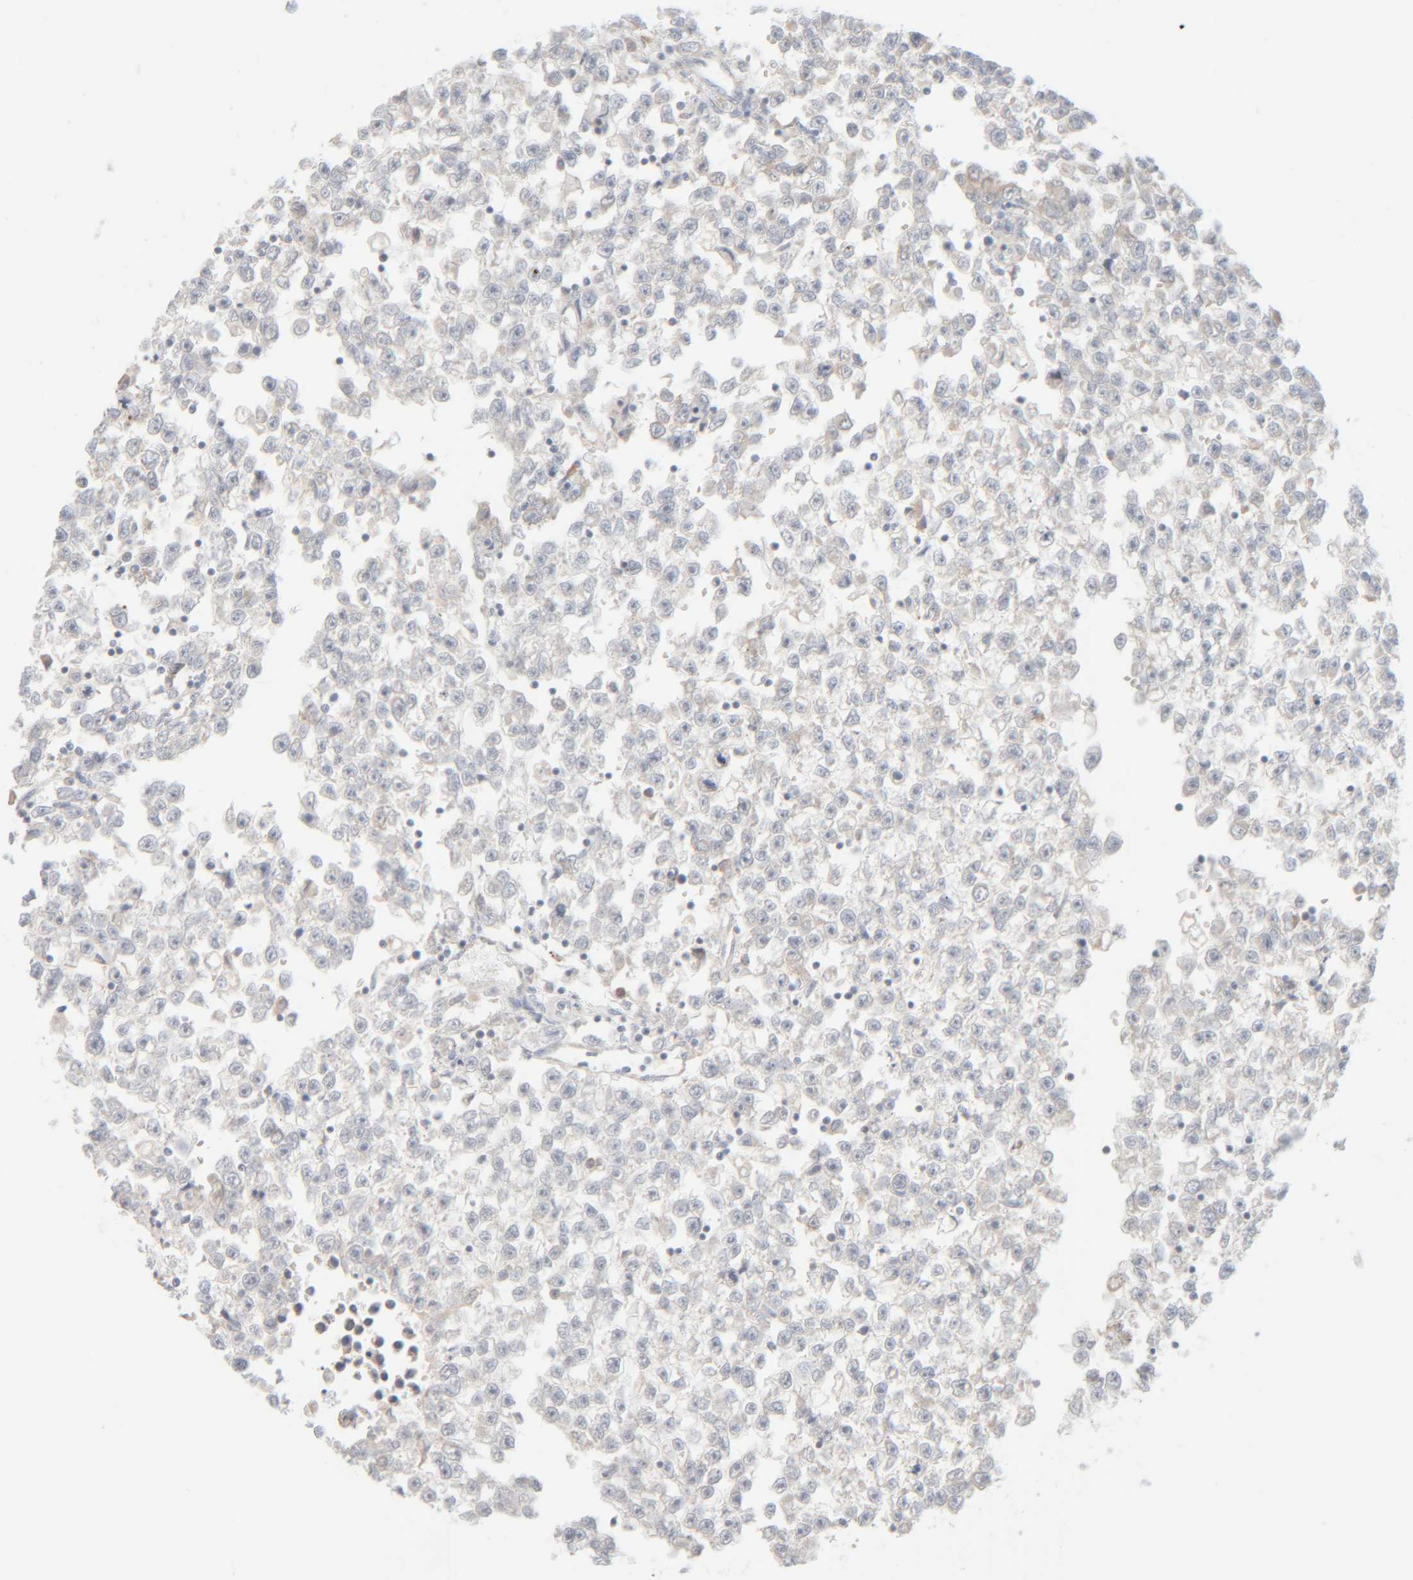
{"staining": {"intensity": "negative", "quantity": "none", "location": "none"}, "tissue": "testis cancer", "cell_type": "Tumor cells", "image_type": "cancer", "snomed": [{"axis": "morphology", "description": "Seminoma, NOS"}, {"axis": "morphology", "description": "Carcinoma, Embryonal, NOS"}, {"axis": "topography", "description": "Testis"}], "caption": "A micrograph of testis cancer stained for a protein shows no brown staining in tumor cells. Nuclei are stained in blue.", "gene": "RIDA", "patient": {"sex": "male", "age": 51}}